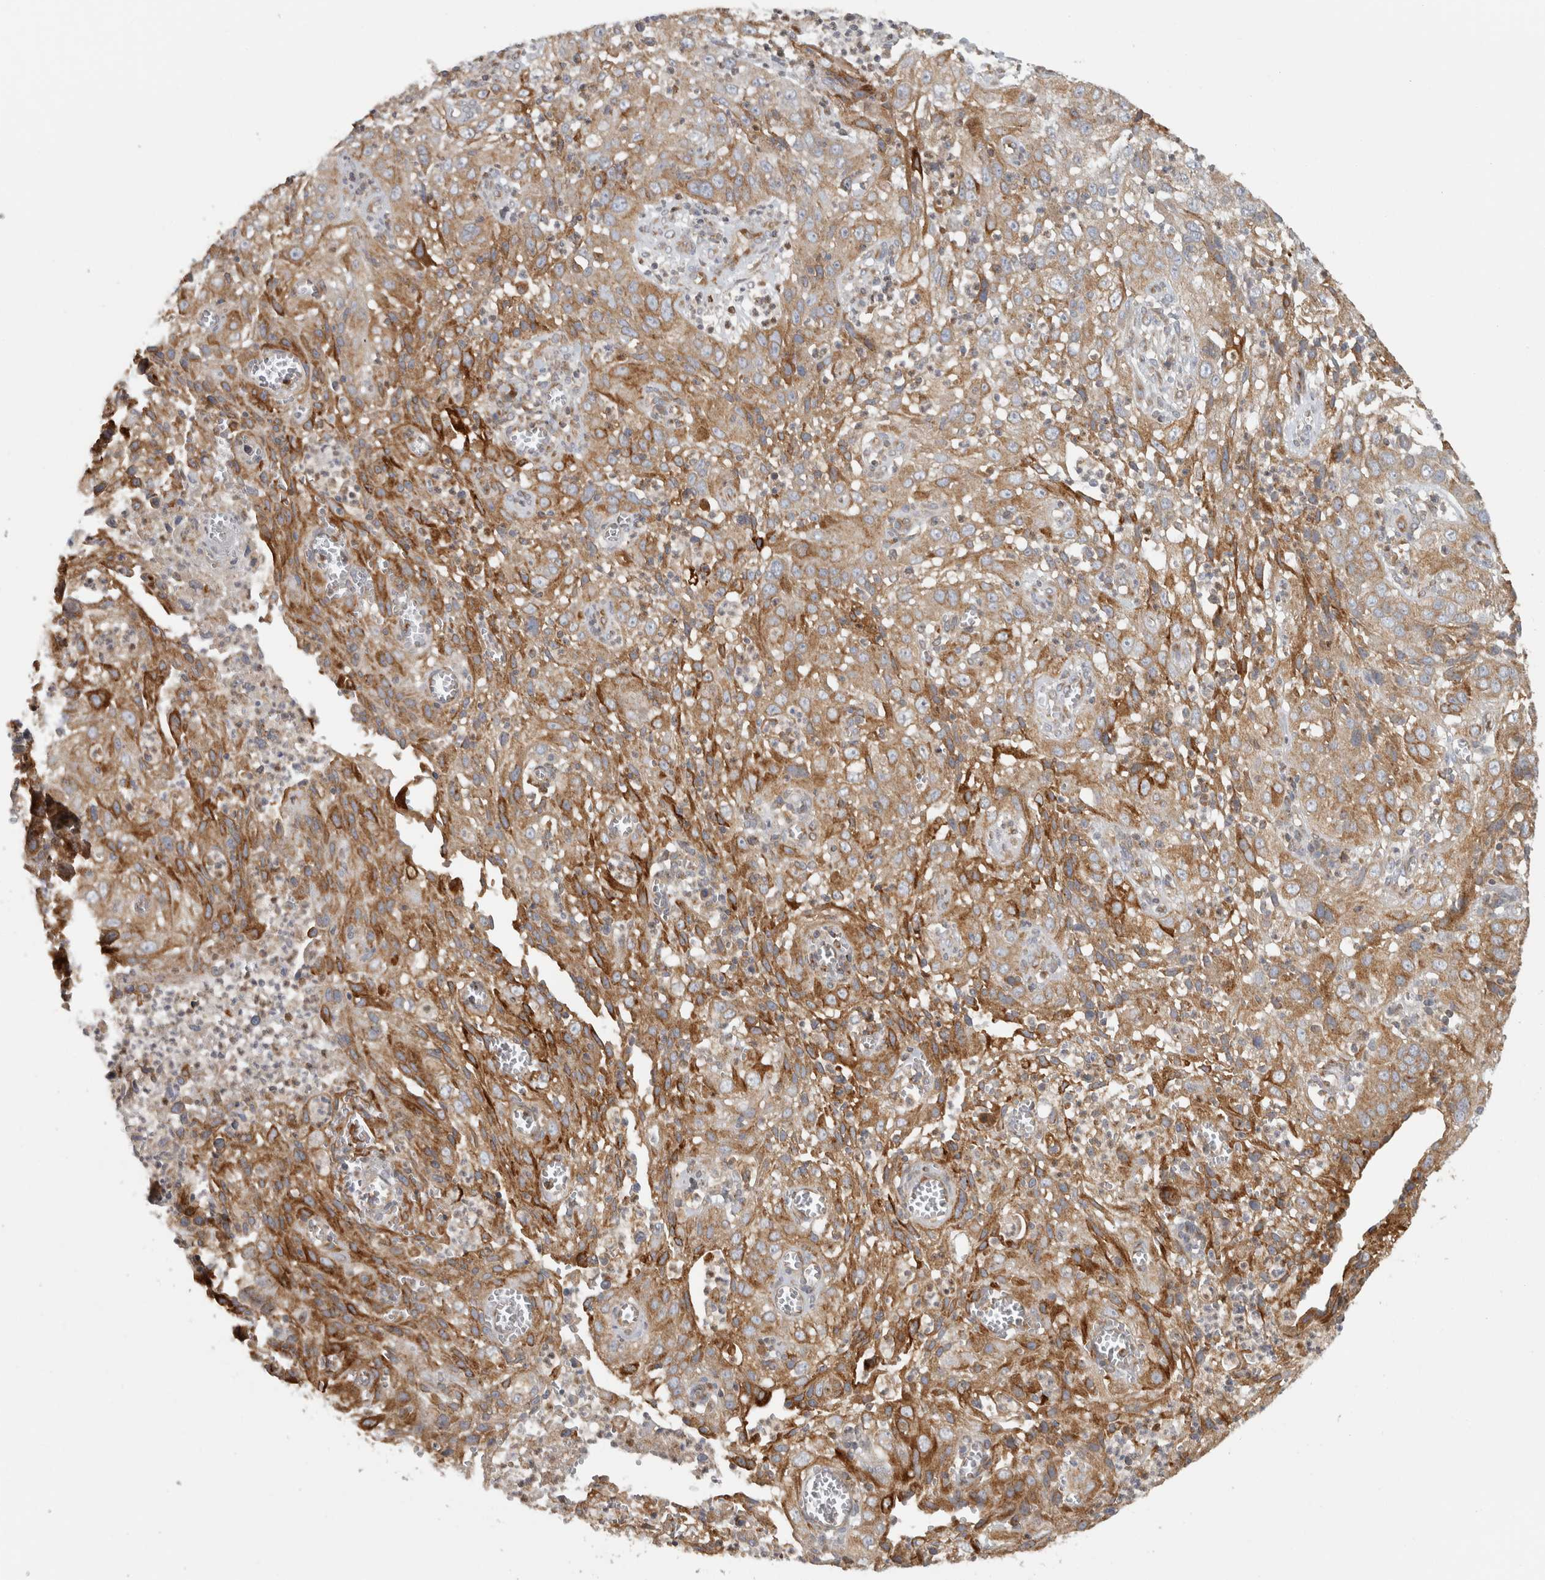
{"staining": {"intensity": "moderate", "quantity": ">75%", "location": "cytoplasmic/membranous"}, "tissue": "cervical cancer", "cell_type": "Tumor cells", "image_type": "cancer", "snomed": [{"axis": "morphology", "description": "Squamous cell carcinoma, NOS"}, {"axis": "topography", "description": "Cervix"}], "caption": "IHC histopathology image of neoplastic tissue: human cervical cancer (squamous cell carcinoma) stained using immunohistochemistry (IHC) demonstrates medium levels of moderate protein expression localized specifically in the cytoplasmic/membranous of tumor cells, appearing as a cytoplasmic/membranous brown color.", "gene": "HLA-E", "patient": {"sex": "female", "age": 32}}